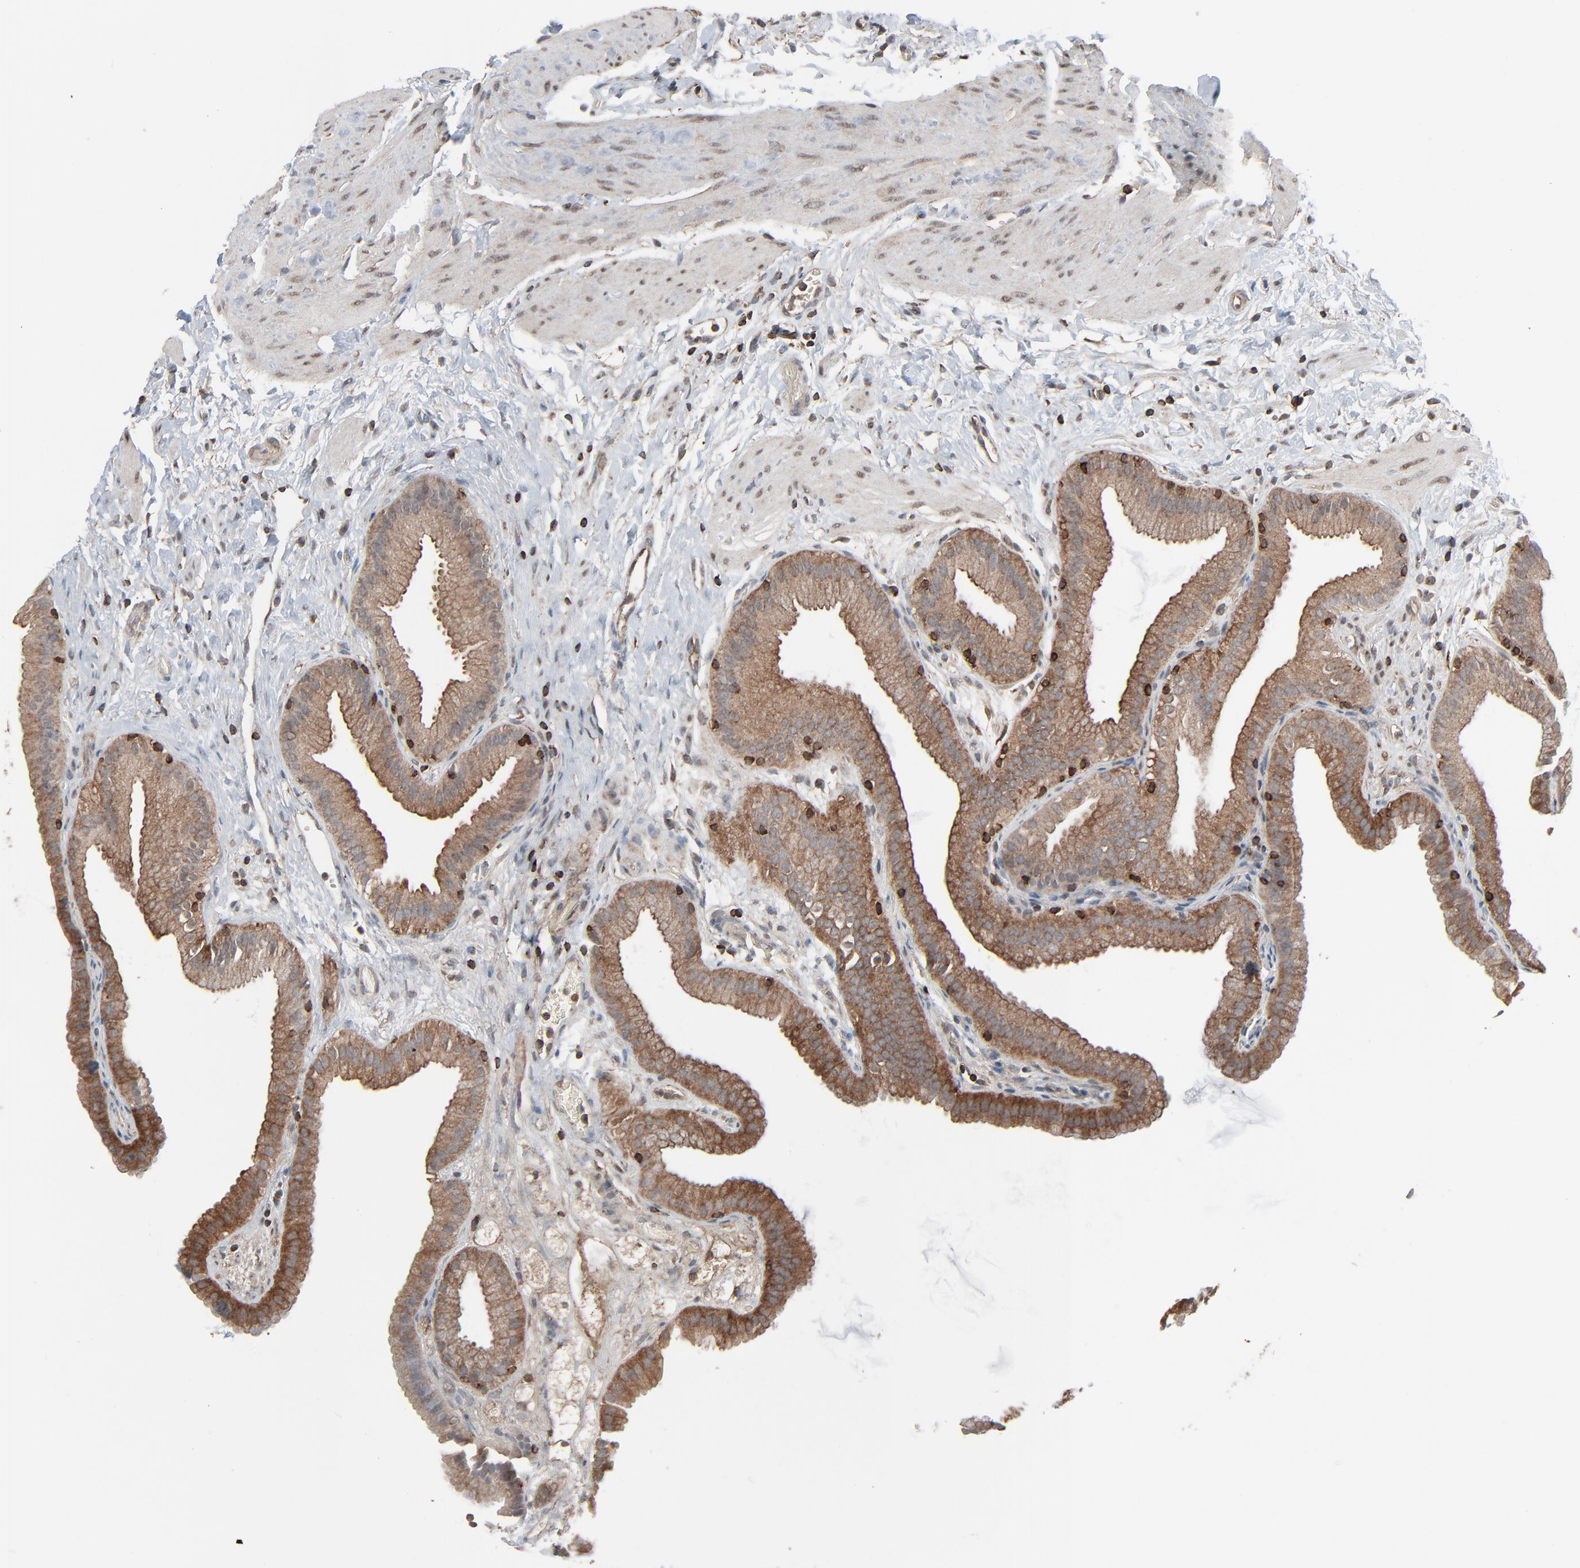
{"staining": {"intensity": "moderate", "quantity": ">75%", "location": "cytoplasmic/membranous"}, "tissue": "gallbladder", "cell_type": "Glandular cells", "image_type": "normal", "snomed": [{"axis": "morphology", "description": "Normal tissue, NOS"}, {"axis": "topography", "description": "Gallbladder"}], "caption": "This histopathology image reveals immunohistochemistry (IHC) staining of normal gallbladder, with medium moderate cytoplasmic/membranous positivity in about >75% of glandular cells.", "gene": "OPTN", "patient": {"sex": "female", "age": 63}}